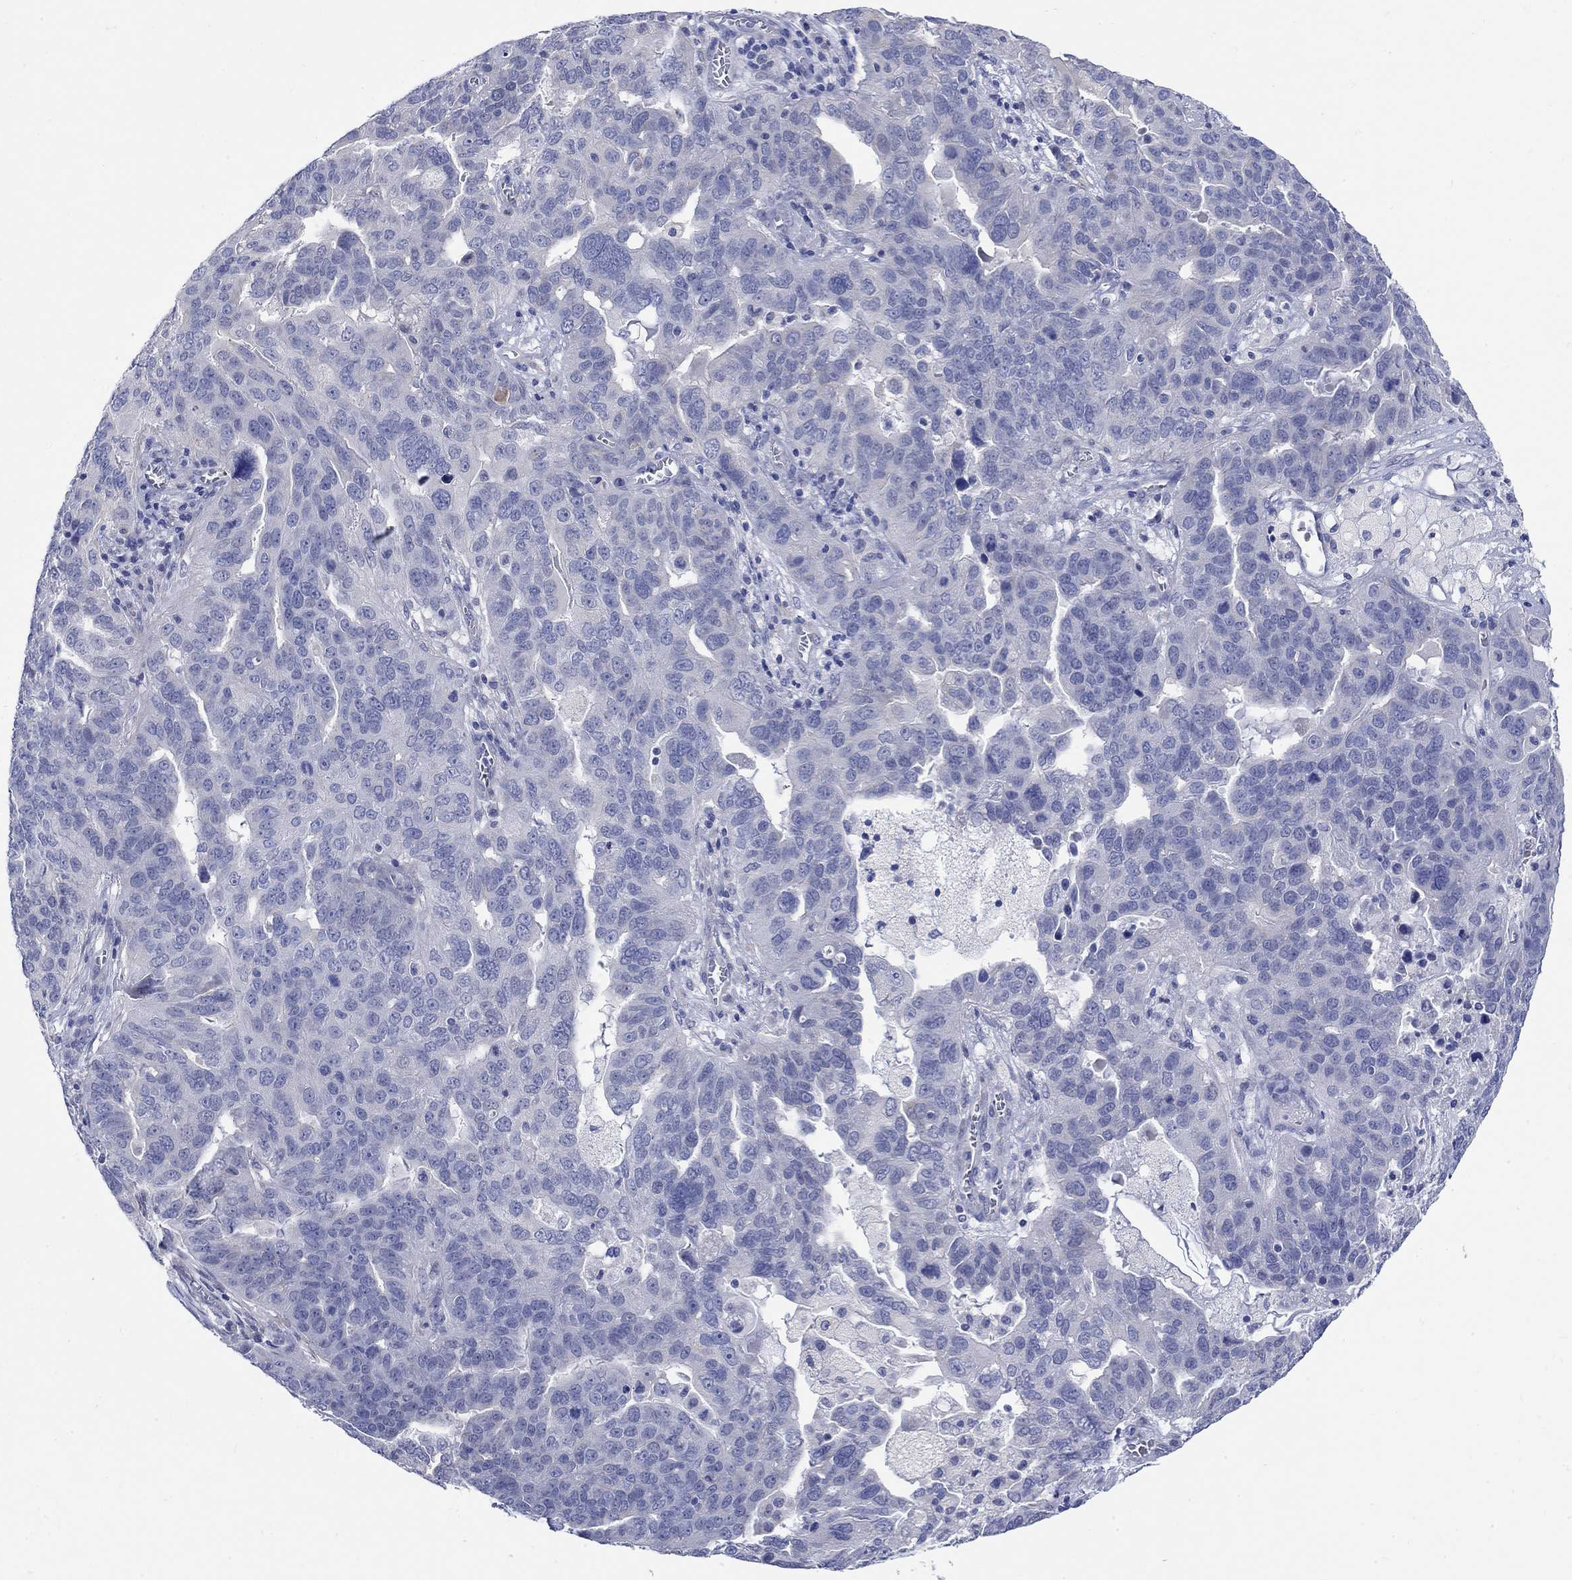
{"staining": {"intensity": "negative", "quantity": "none", "location": "none"}, "tissue": "ovarian cancer", "cell_type": "Tumor cells", "image_type": "cancer", "snomed": [{"axis": "morphology", "description": "Carcinoma, endometroid"}, {"axis": "topography", "description": "Soft tissue"}, {"axis": "topography", "description": "Ovary"}], "caption": "Image shows no significant protein staining in tumor cells of ovarian cancer (endometroid carcinoma). (Stains: DAB (3,3'-diaminobenzidine) immunohistochemistry (IHC) with hematoxylin counter stain, Microscopy: brightfield microscopy at high magnification).", "gene": "KRT222", "patient": {"sex": "female", "age": 52}}